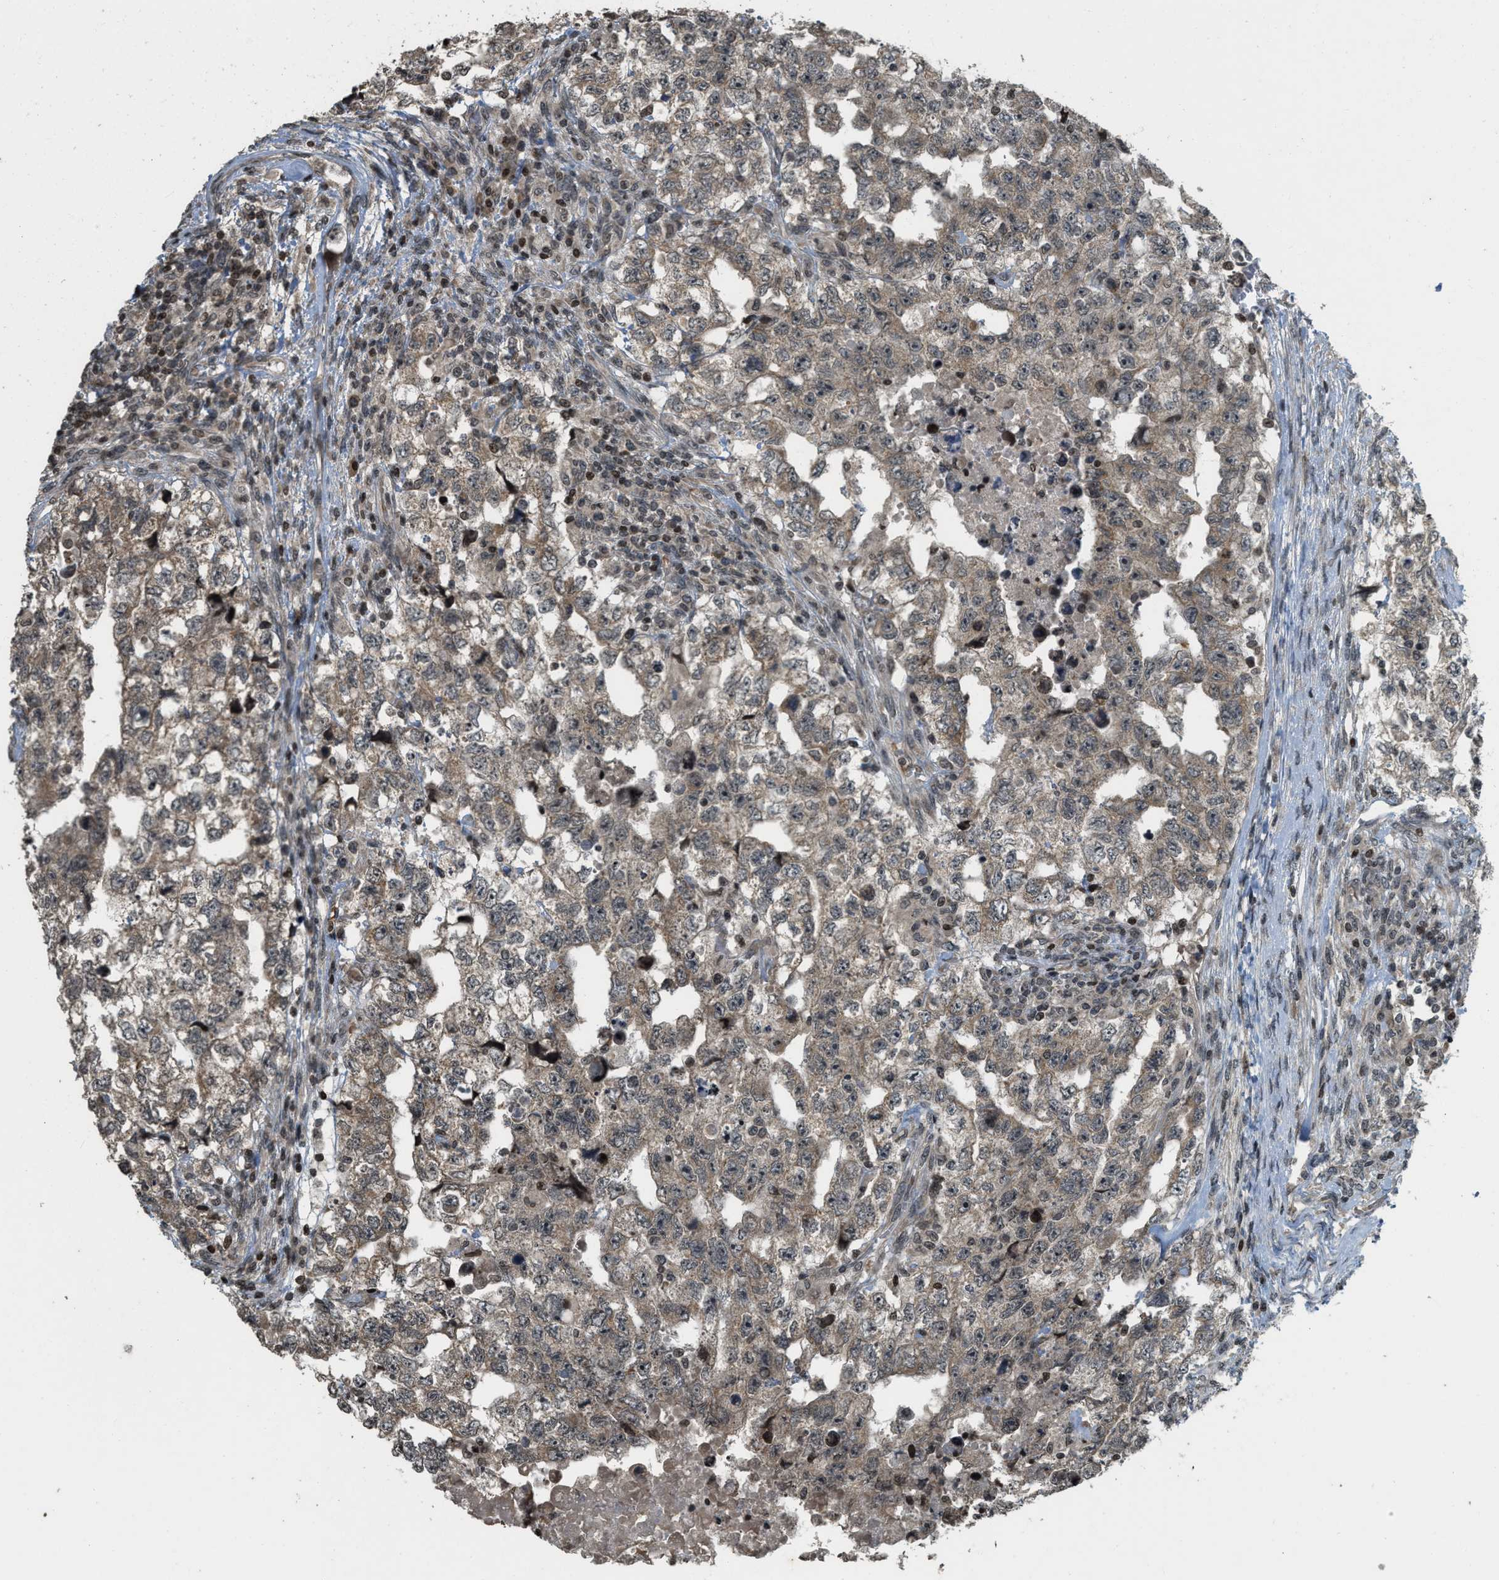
{"staining": {"intensity": "weak", "quantity": ">75%", "location": "cytoplasmic/membranous,nuclear"}, "tissue": "testis cancer", "cell_type": "Tumor cells", "image_type": "cancer", "snomed": [{"axis": "morphology", "description": "Carcinoma, Embryonal, NOS"}, {"axis": "topography", "description": "Testis"}], "caption": "Approximately >75% of tumor cells in embryonal carcinoma (testis) demonstrate weak cytoplasmic/membranous and nuclear protein expression as visualized by brown immunohistochemical staining.", "gene": "SIAH1", "patient": {"sex": "male", "age": 36}}